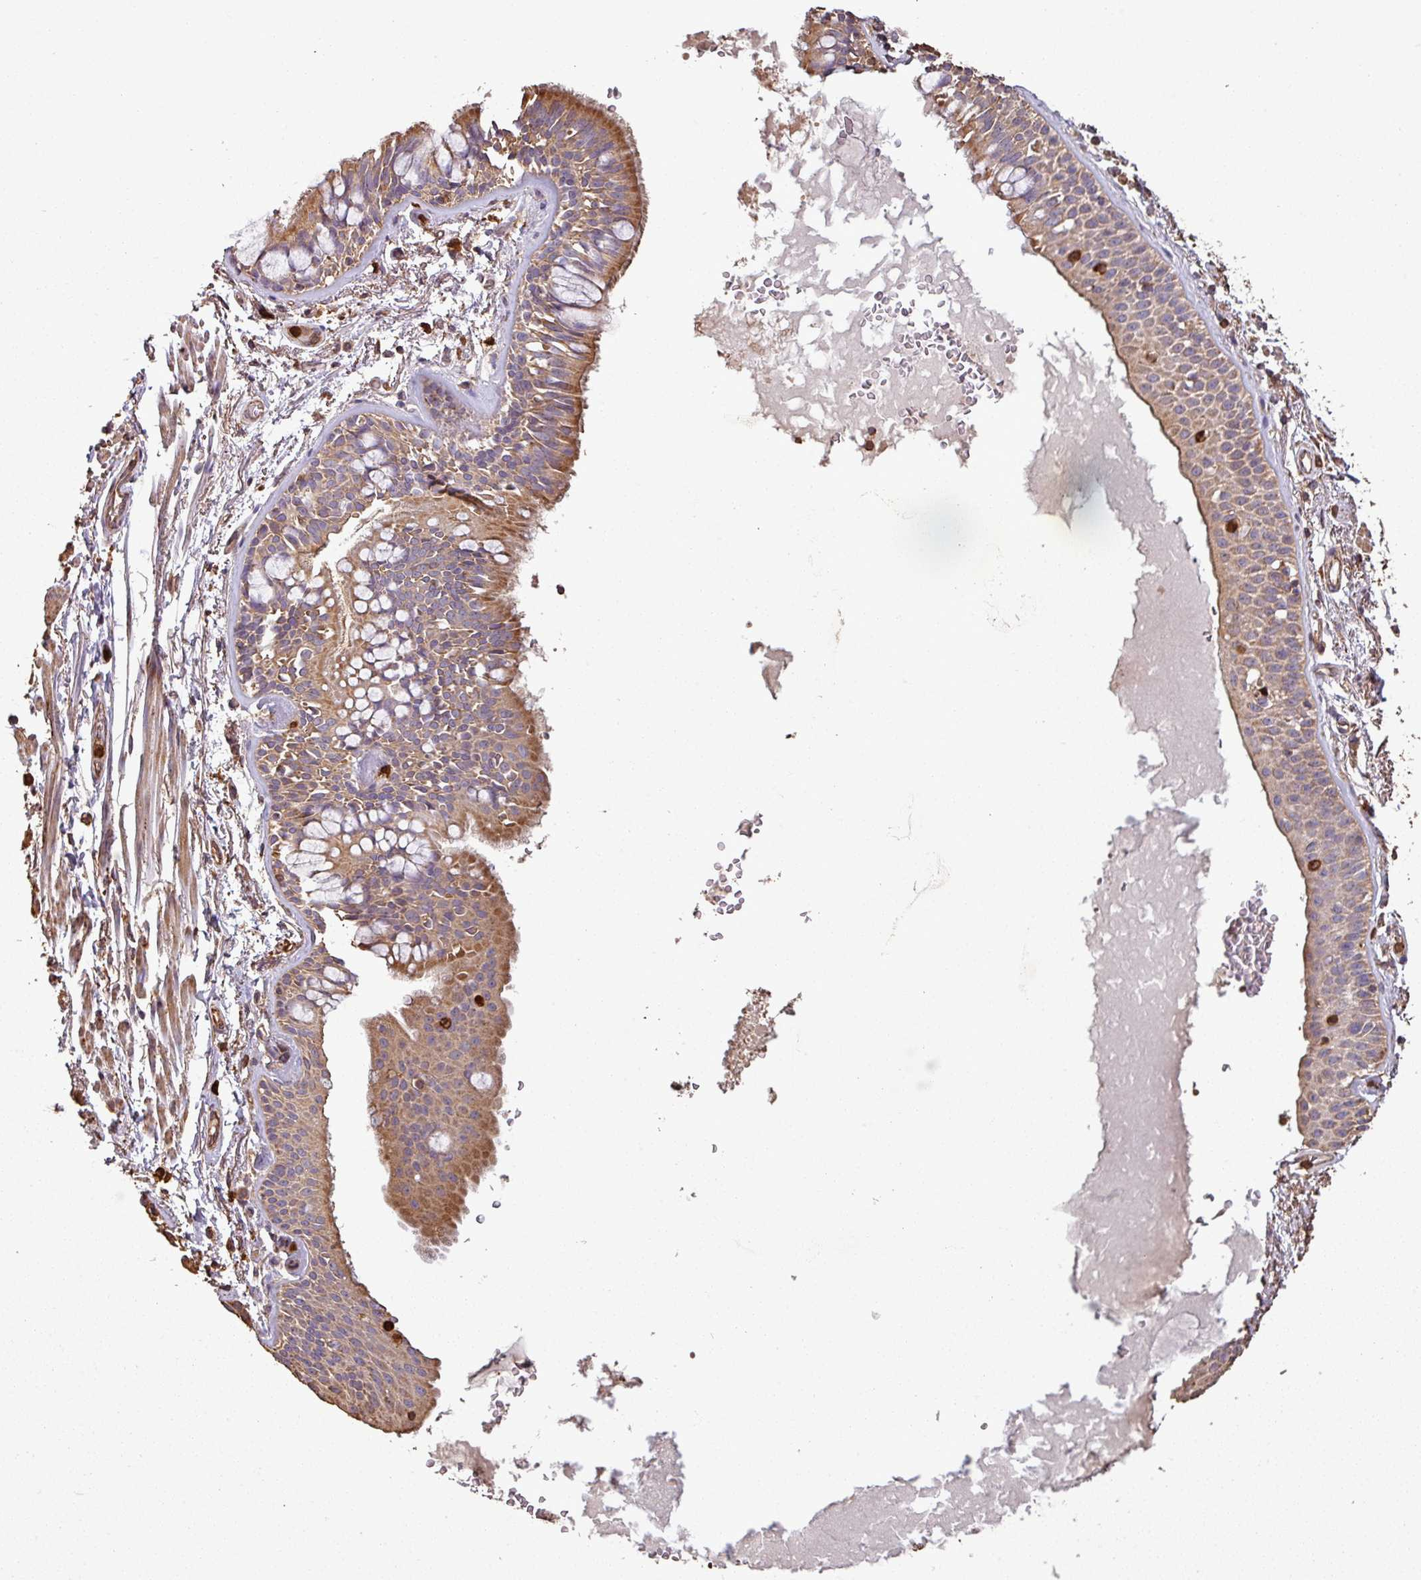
{"staining": {"intensity": "strong", "quantity": ">75%", "location": "cytoplasmic/membranous"}, "tissue": "bronchus", "cell_type": "Respiratory epithelial cells", "image_type": "normal", "snomed": [{"axis": "morphology", "description": "Normal tissue, NOS"}, {"axis": "topography", "description": "Bronchus"}], "caption": "A high amount of strong cytoplasmic/membranous expression is seen in about >75% of respiratory epithelial cells in benign bronchus. The protein is stained brown, and the nuclei are stained in blue (DAB (3,3'-diaminobenzidine) IHC with brightfield microscopy, high magnification).", "gene": "PLEKHM1", "patient": {"sex": "male", "age": 70}}